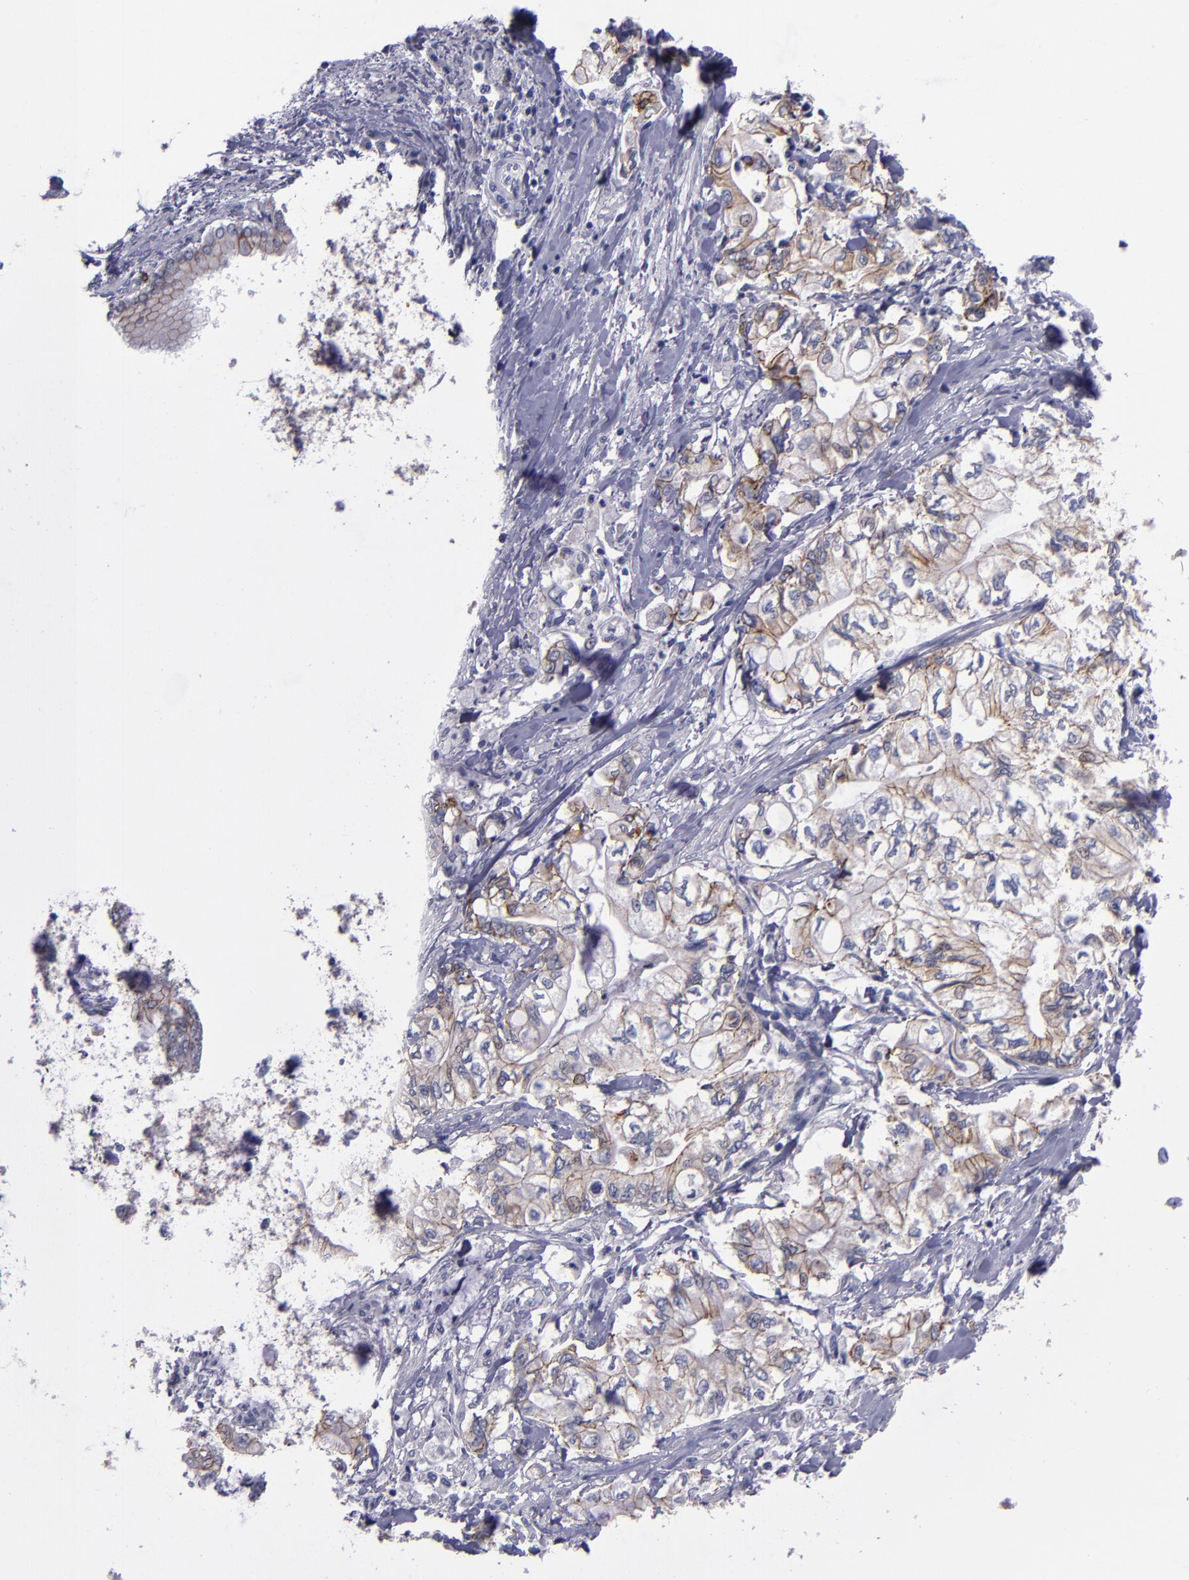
{"staining": {"intensity": "moderate", "quantity": ">75%", "location": "cytoplasmic/membranous"}, "tissue": "pancreatic cancer", "cell_type": "Tumor cells", "image_type": "cancer", "snomed": [{"axis": "morphology", "description": "Adenocarcinoma, NOS"}, {"axis": "topography", "description": "Pancreas"}], "caption": "Protein staining reveals moderate cytoplasmic/membranous expression in about >75% of tumor cells in adenocarcinoma (pancreatic). The staining was performed using DAB to visualize the protein expression in brown, while the nuclei were stained in blue with hematoxylin (Magnification: 20x).", "gene": "CDH3", "patient": {"sex": "male", "age": 79}}